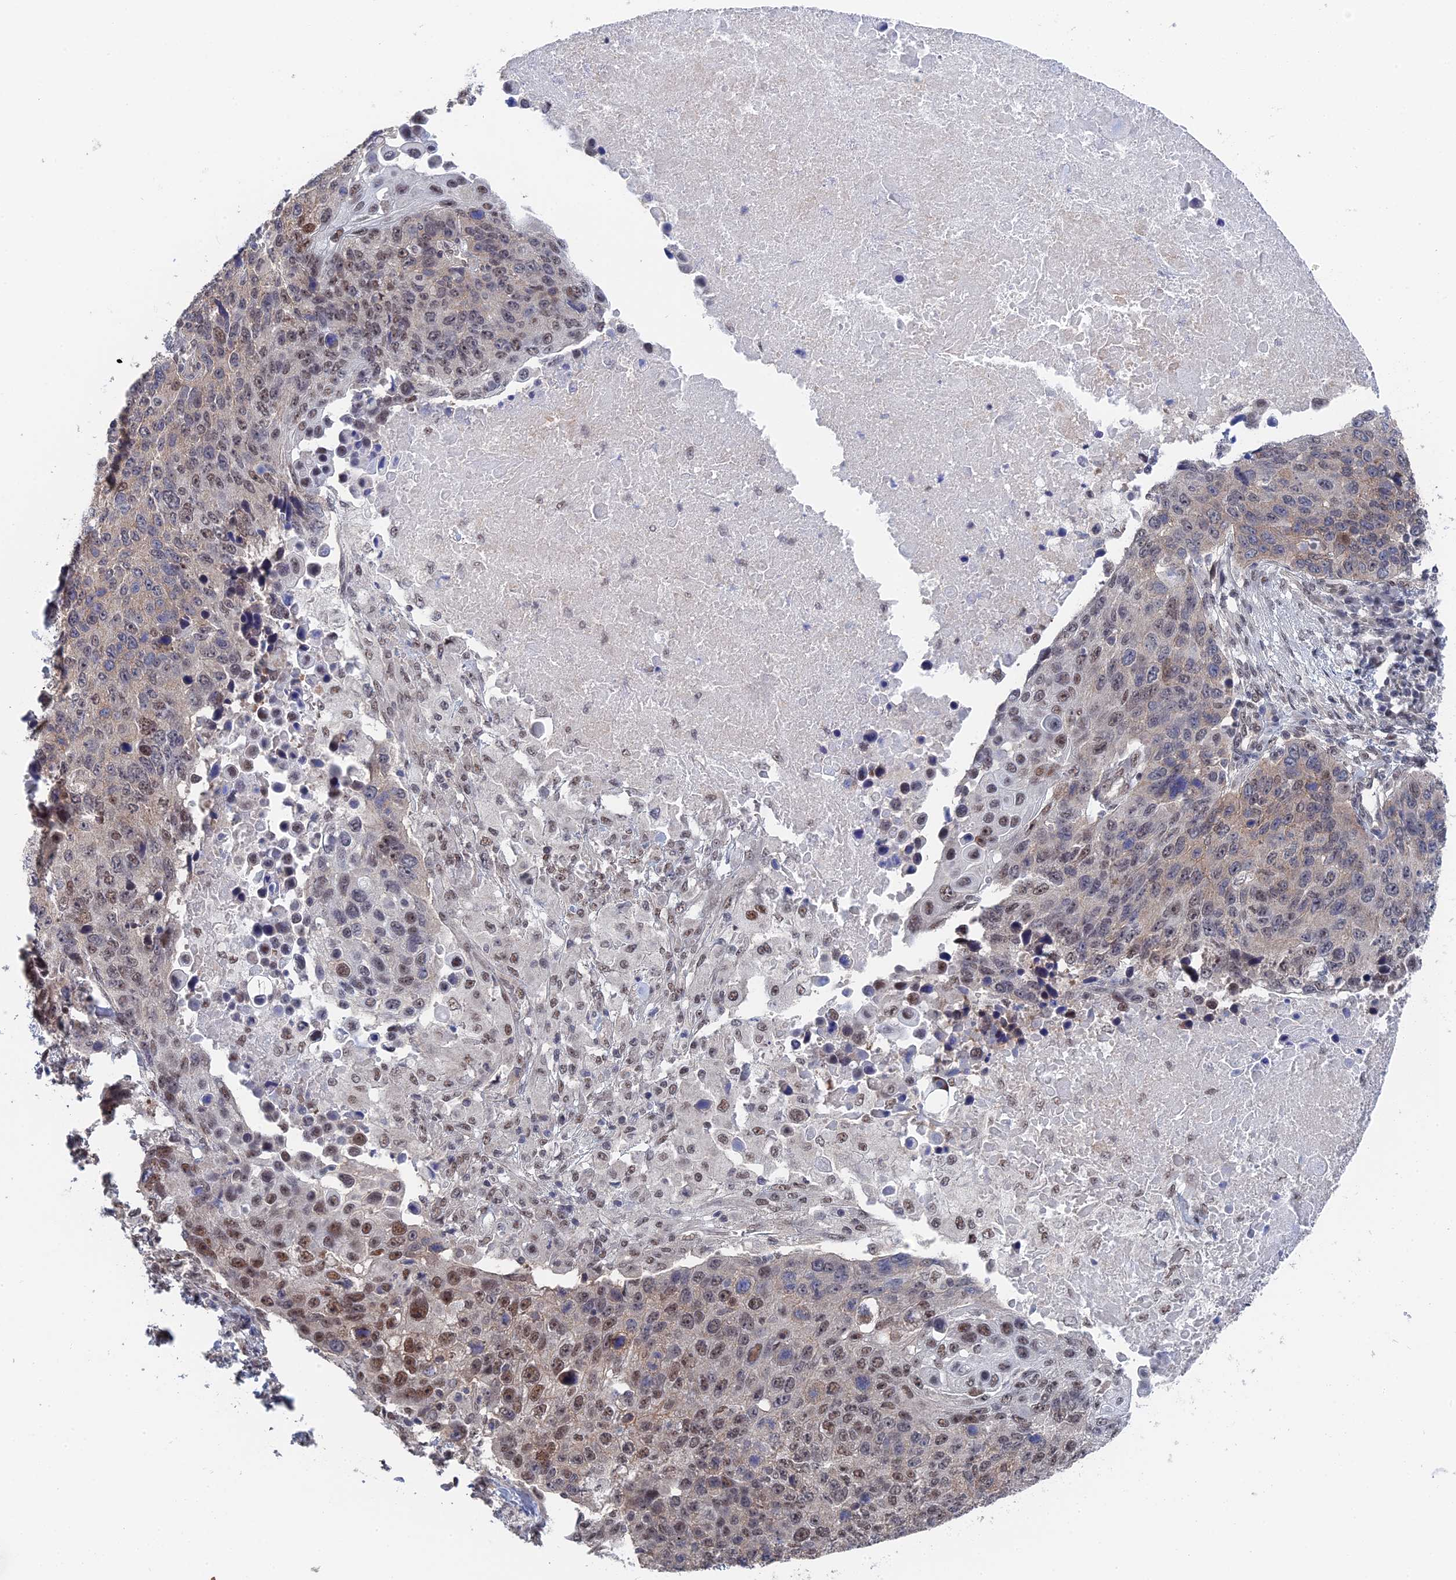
{"staining": {"intensity": "weak", "quantity": "25%-75%", "location": "cytoplasmic/membranous,nuclear"}, "tissue": "lung cancer", "cell_type": "Tumor cells", "image_type": "cancer", "snomed": [{"axis": "morphology", "description": "Normal tissue, NOS"}, {"axis": "morphology", "description": "Squamous cell carcinoma, NOS"}, {"axis": "topography", "description": "Lymph node"}, {"axis": "topography", "description": "Lung"}], "caption": "A brown stain labels weak cytoplasmic/membranous and nuclear staining of a protein in human lung cancer (squamous cell carcinoma) tumor cells.", "gene": "TSSC4", "patient": {"sex": "male", "age": 66}}